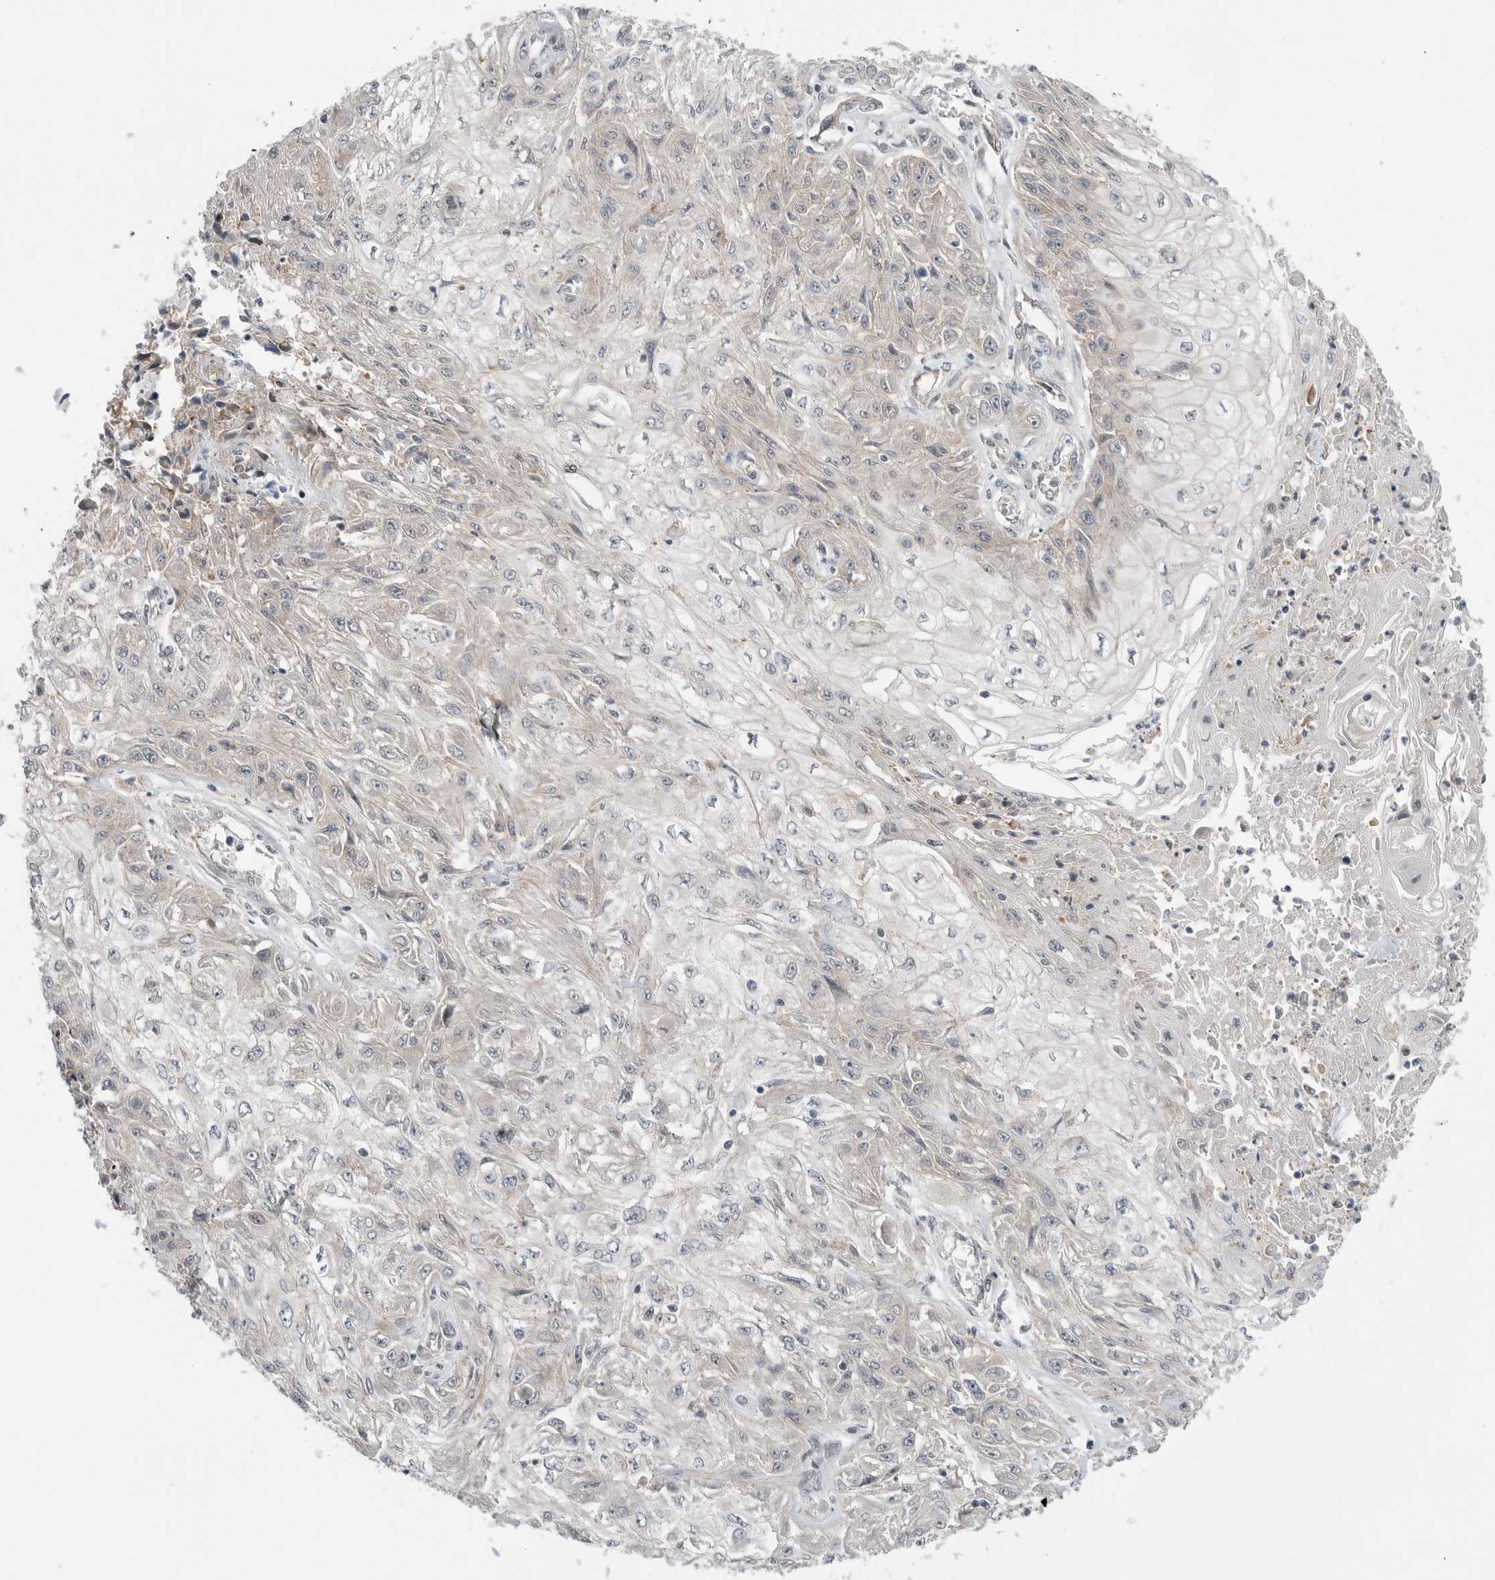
{"staining": {"intensity": "negative", "quantity": "none", "location": "none"}, "tissue": "skin cancer", "cell_type": "Tumor cells", "image_type": "cancer", "snomed": [{"axis": "morphology", "description": "Squamous cell carcinoma, NOS"}, {"axis": "morphology", "description": "Squamous cell carcinoma, metastatic, NOS"}, {"axis": "topography", "description": "Skin"}, {"axis": "topography", "description": "Lymph node"}], "caption": "Tumor cells show no significant protein expression in skin cancer (metastatic squamous cell carcinoma).", "gene": "NTAQ1", "patient": {"sex": "male", "age": 75}}